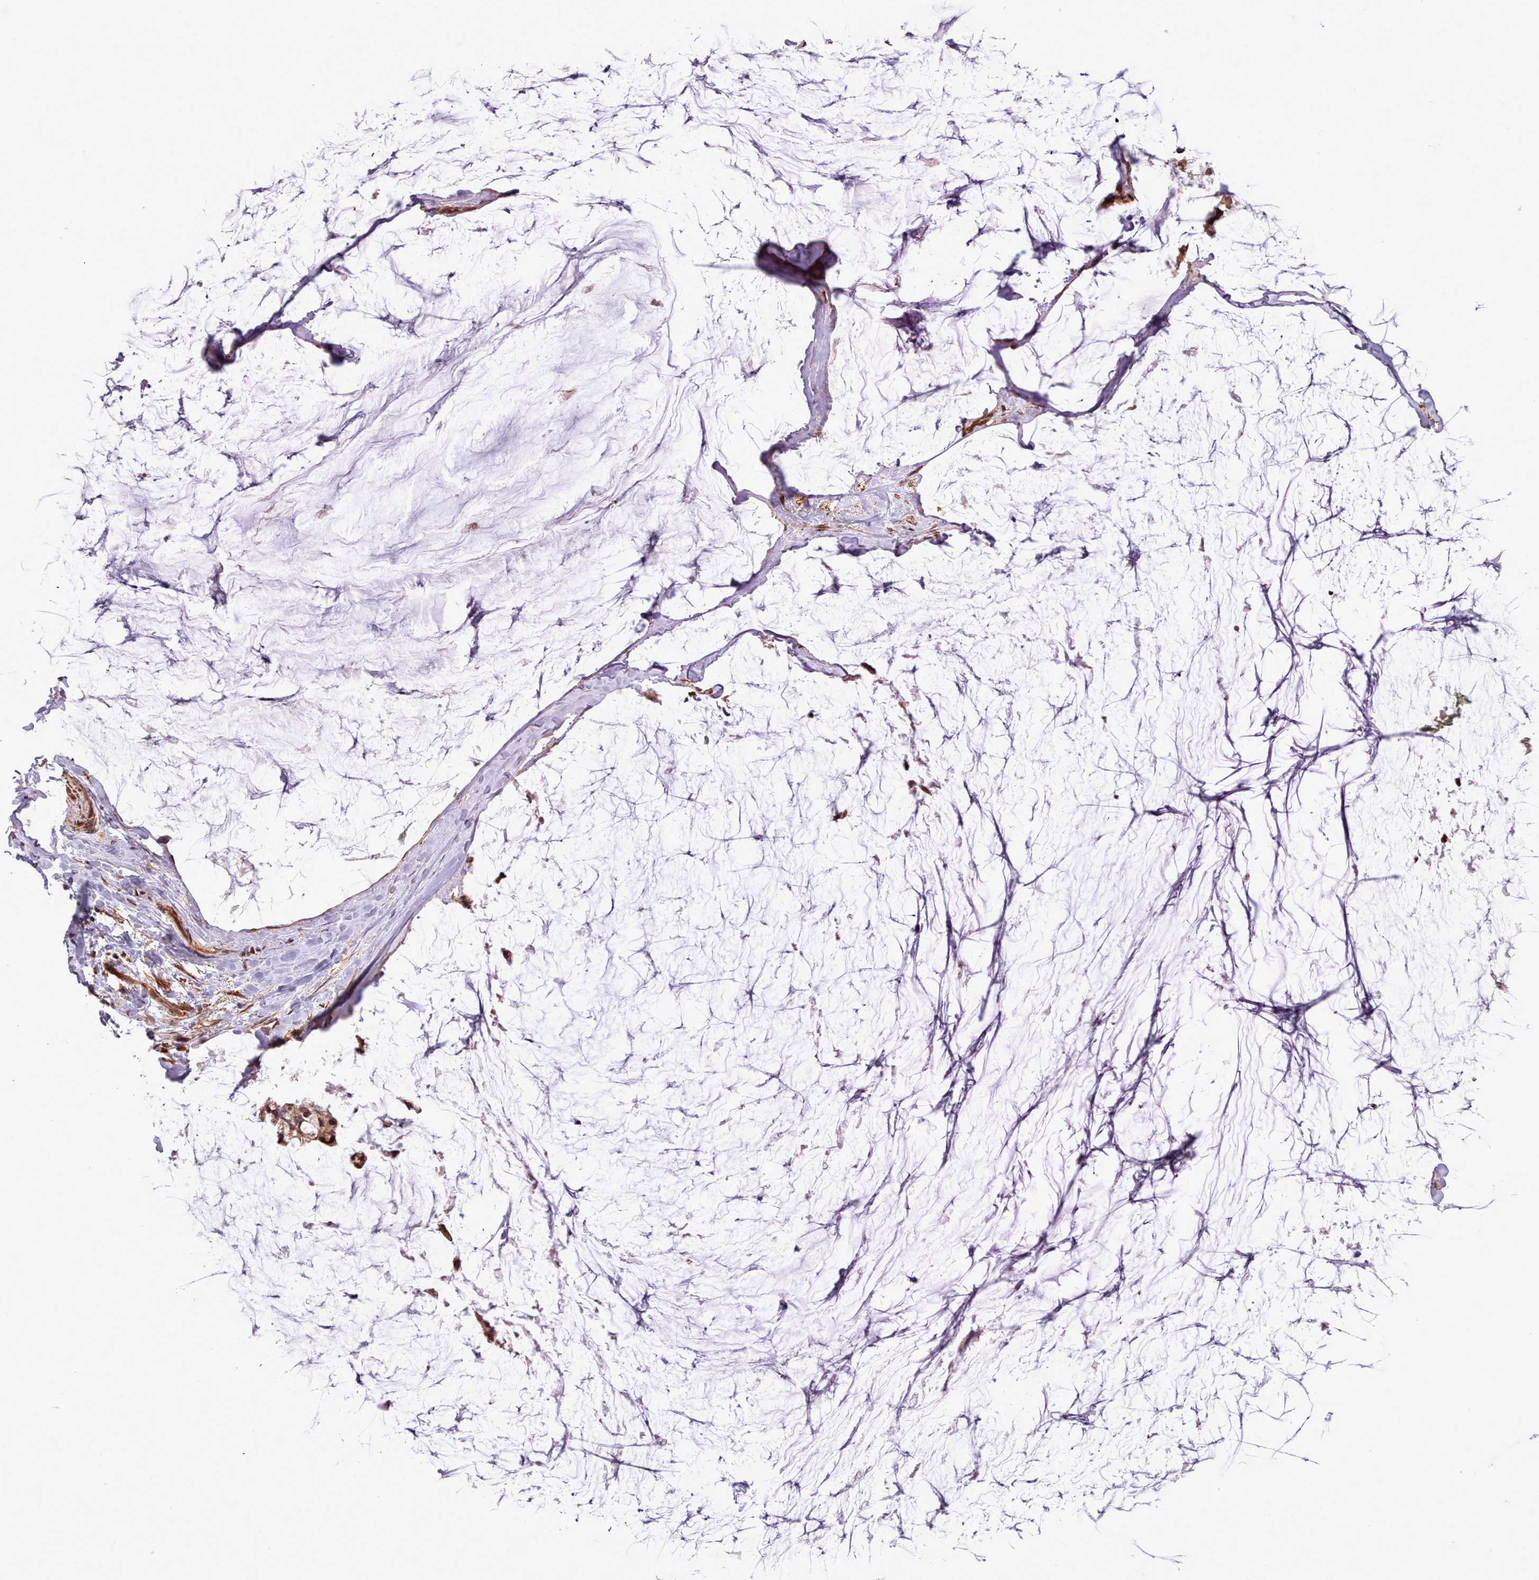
{"staining": {"intensity": "strong", "quantity": ">75%", "location": "cytoplasmic/membranous,nuclear"}, "tissue": "ovarian cancer", "cell_type": "Tumor cells", "image_type": "cancer", "snomed": [{"axis": "morphology", "description": "Cystadenocarcinoma, mucinous, NOS"}, {"axis": "topography", "description": "Ovary"}], "caption": "A histopathology image of human ovarian cancer (mucinous cystadenocarcinoma) stained for a protein exhibits strong cytoplasmic/membranous and nuclear brown staining in tumor cells.", "gene": "NLRP7", "patient": {"sex": "female", "age": 39}}